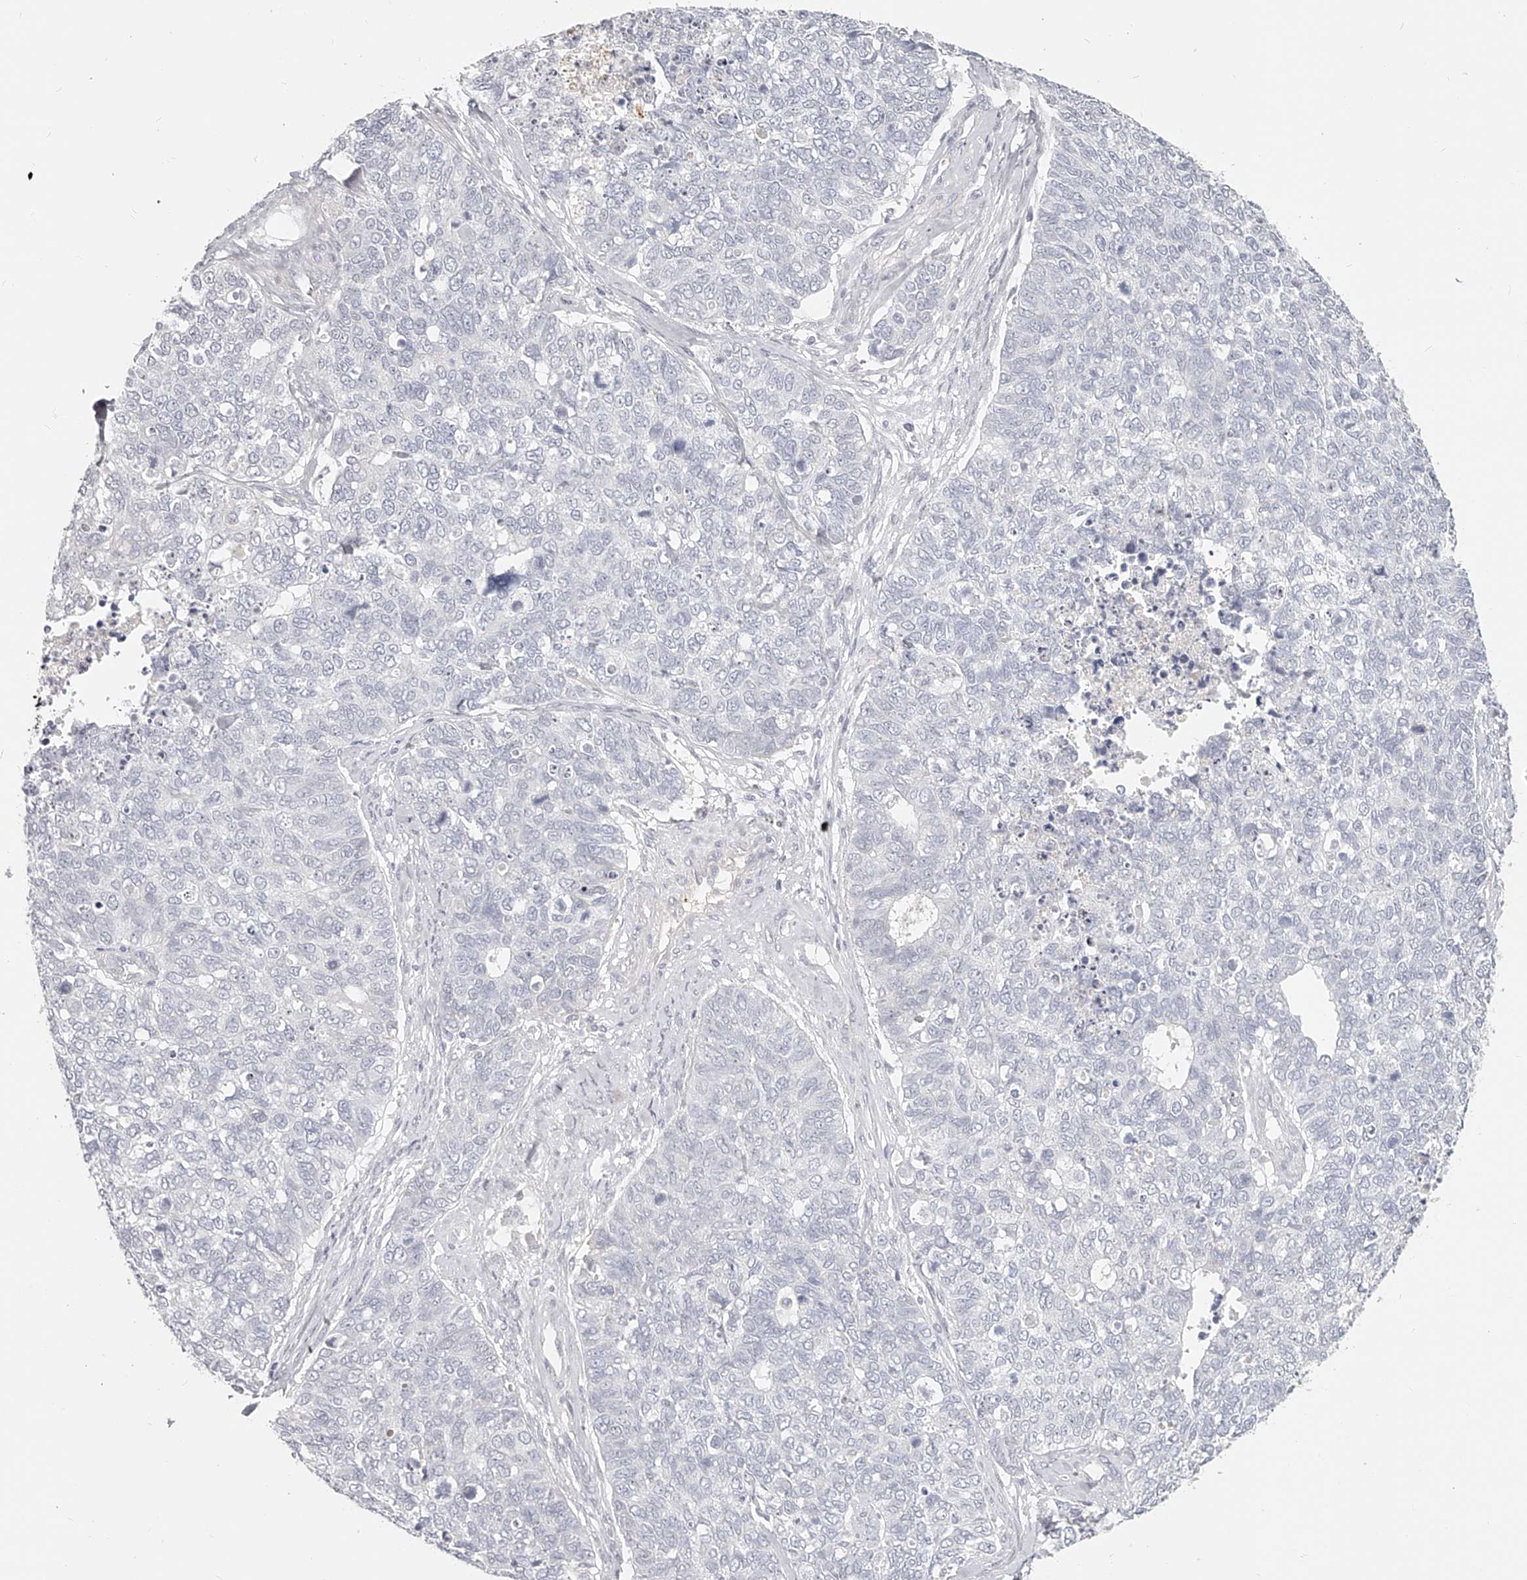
{"staining": {"intensity": "negative", "quantity": "none", "location": "none"}, "tissue": "cervical cancer", "cell_type": "Tumor cells", "image_type": "cancer", "snomed": [{"axis": "morphology", "description": "Squamous cell carcinoma, NOS"}, {"axis": "topography", "description": "Cervix"}], "caption": "DAB (3,3'-diaminobenzidine) immunohistochemical staining of cervical cancer (squamous cell carcinoma) reveals no significant expression in tumor cells.", "gene": "ITGB3", "patient": {"sex": "female", "age": 63}}